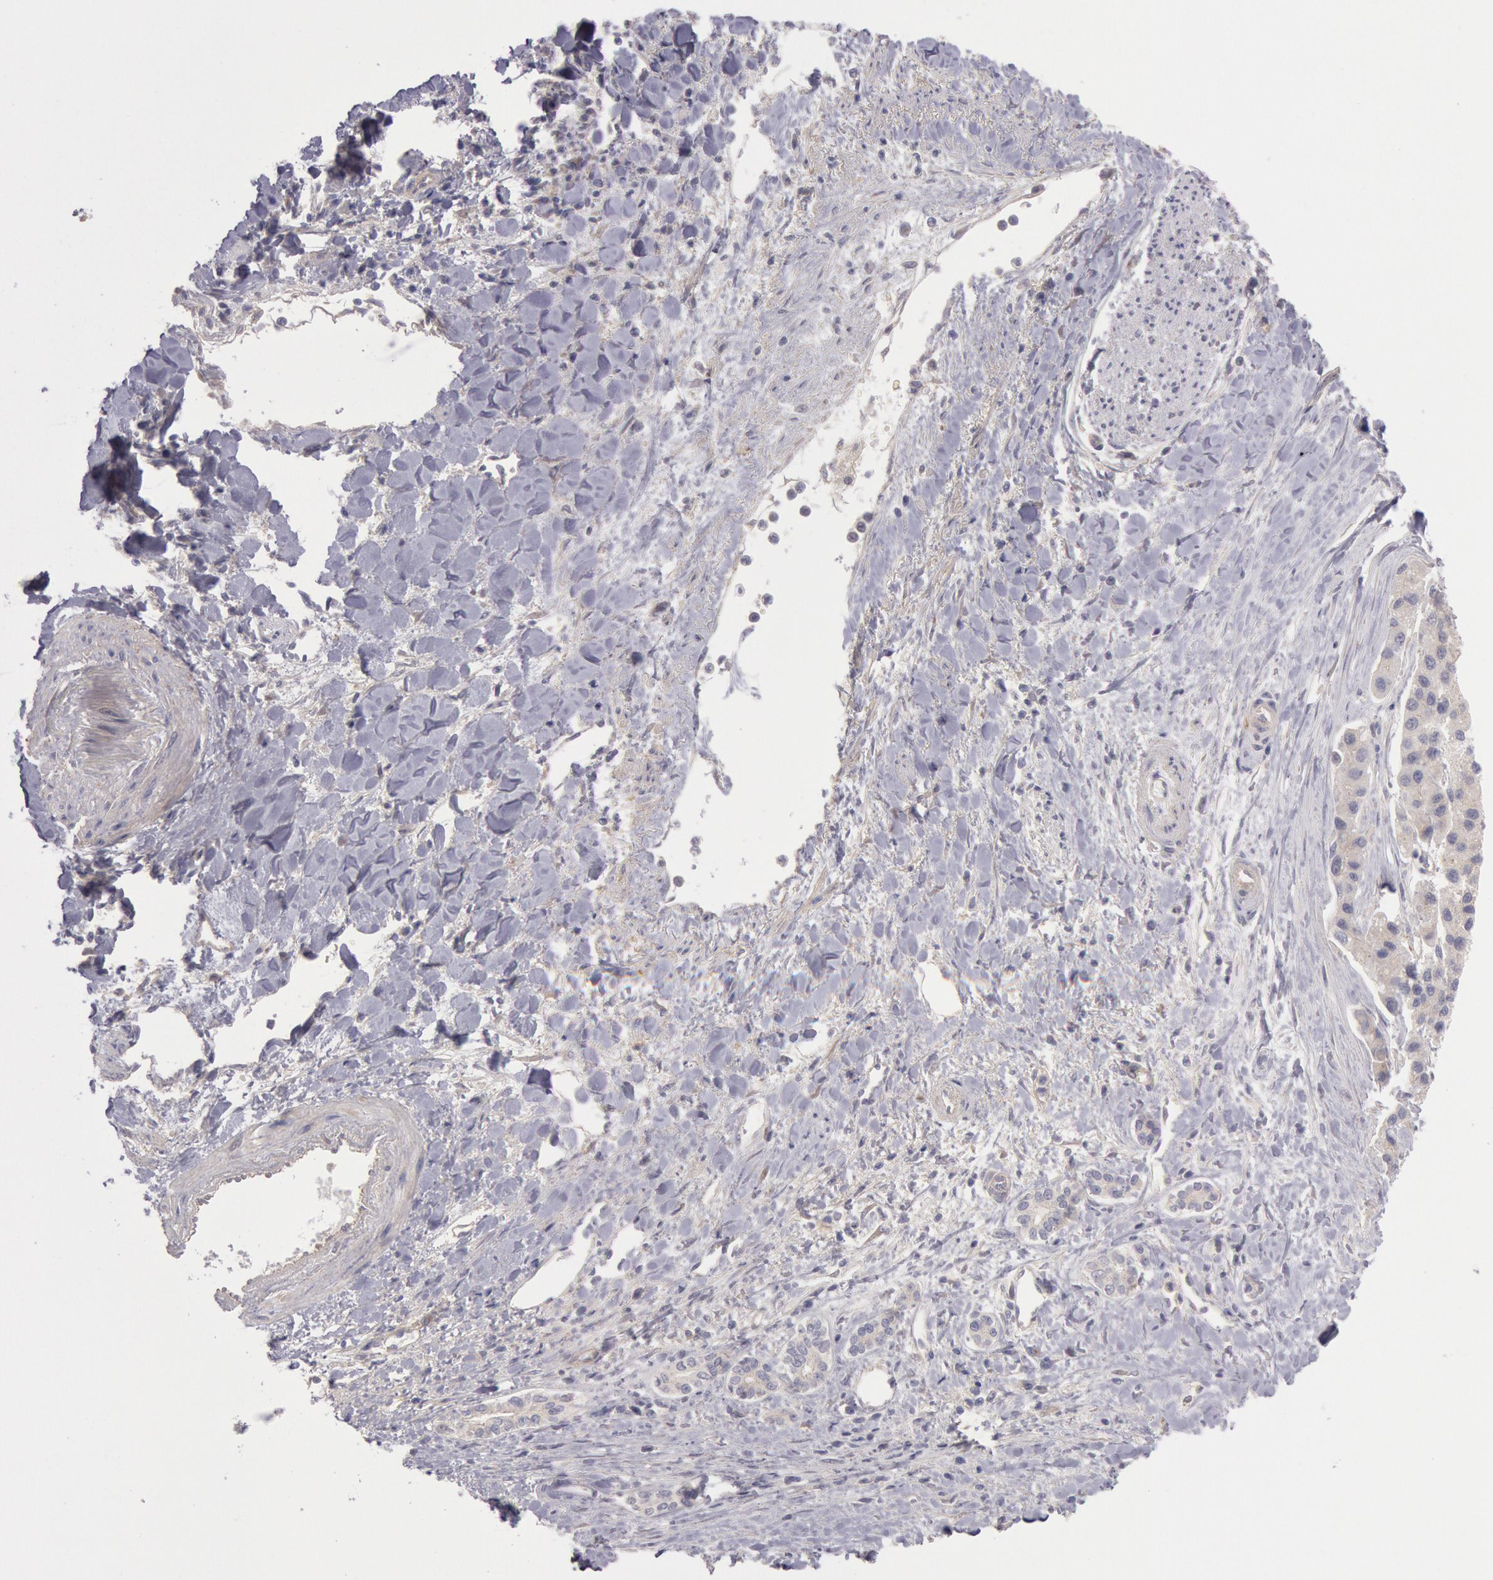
{"staining": {"intensity": "negative", "quantity": "none", "location": "none"}, "tissue": "liver cancer", "cell_type": "Tumor cells", "image_type": "cancer", "snomed": [{"axis": "morphology", "description": "Carcinoma, Hepatocellular, NOS"}, {"axis": "topography", "description": "Liver"}], "caption": "Immunohistochemistry (IHC) micrograph of liver cancer (hepatocellular carcinoma) stained for a protein (brown), which shows no positivity in tumor cells. The staining was performed using DAB (3,3'-diaminobenzidine) to visualize the protein expression in brown, while the nuclei were stained in blue with hematoxylin (Magnification: 20x).", "gene": "AMOTL1", "patient": {"sex": "female", "age": 85}}